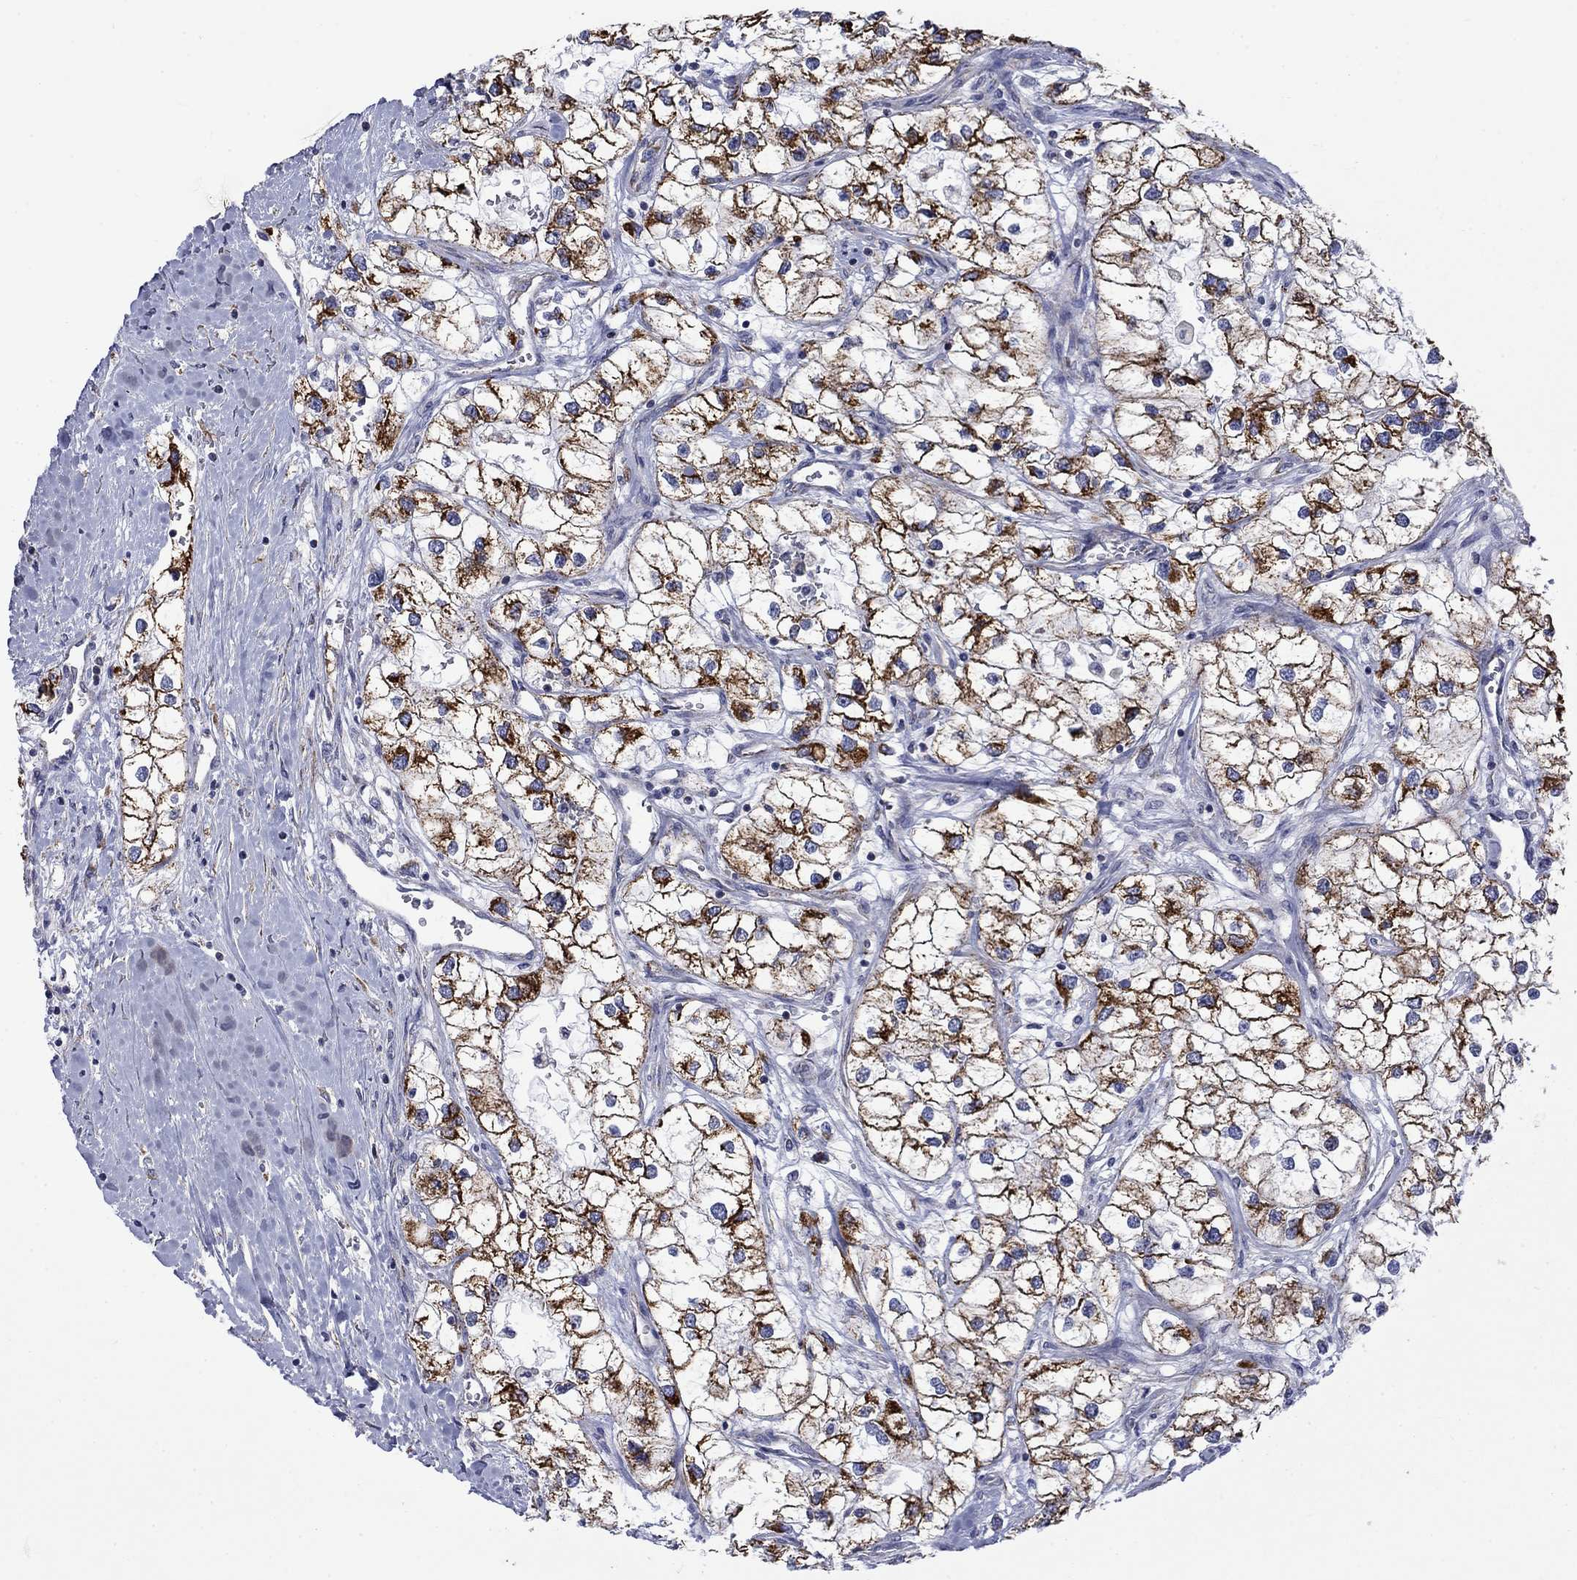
{"staining": {"intensity": "strong", "quantity": ">75%", "location": "cytoplasmic/membranous"}, "tissue": "renal cancer", "cell_type": "Tumor cells", "image_type": "cancer", "snomed": [{"axis": "morphology", "description": "Adenocarcinoma, NOS"}, {"axis": "topography", "description": "Kidney"}], "caption": "Protein staining reveals strong cytoplasmic/membranous positivity in approximately >75% of tumor cells in adenocarcinoma (renal).", "gene": "CISD1", "patient": {"sex": "male", "age": 59}}